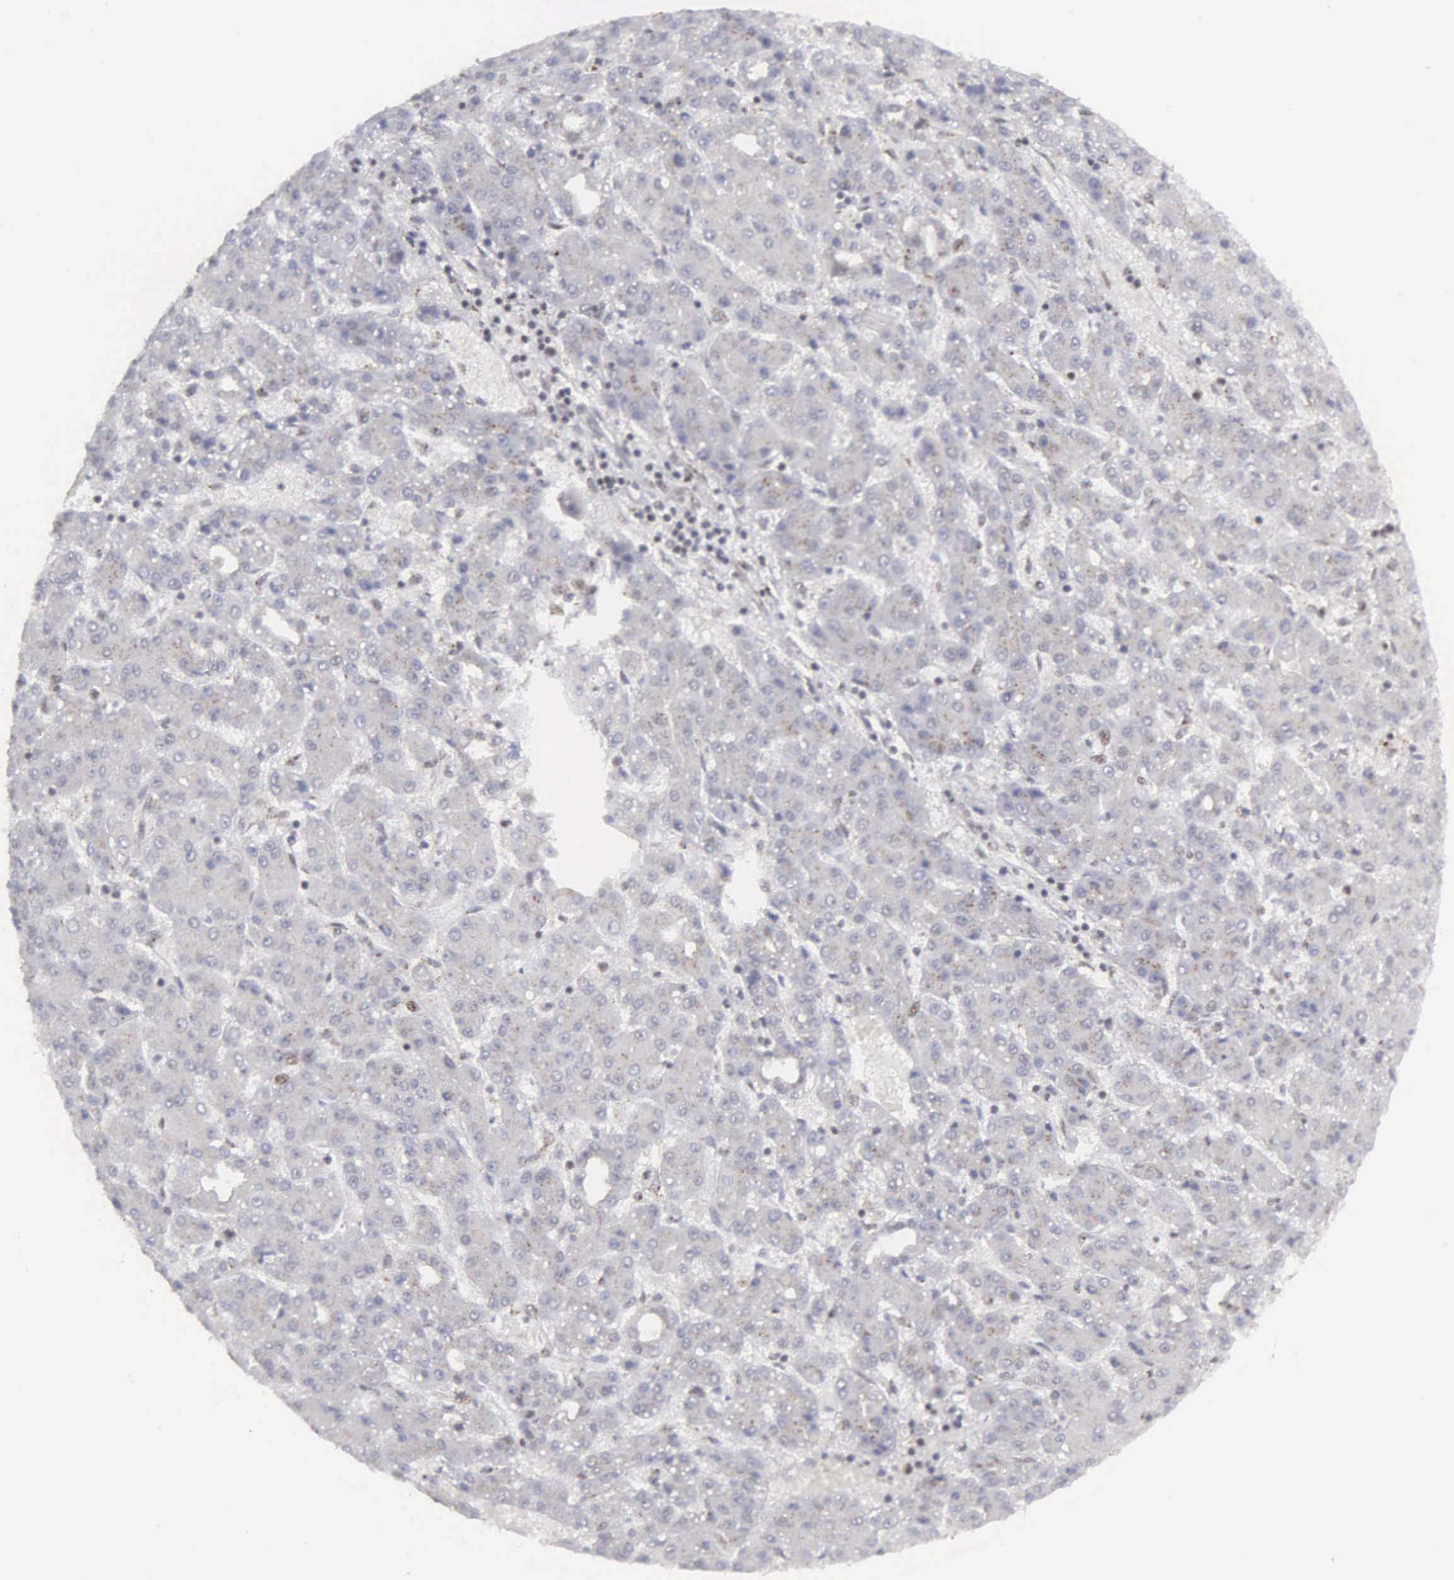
{"staining": {"intensity": "weak", "quantity": "25%-75%", "location": "cytoplasmic/membranous"}, "tissue": "liver cancer", "cell_type": "Tumor cells", "image_type": "cancer", "snomed": [{"axis": "morphology", "description": "Carcinoma, Hepatocellular, NOS"}, {"axis": "topography", "description": "Liver"}], "caption": "Liver cancer stained with a protein marker displays weak staining in tumor cells.", "gene": "GTF2A1", "patient": {"sex": "male", "age": 69}}